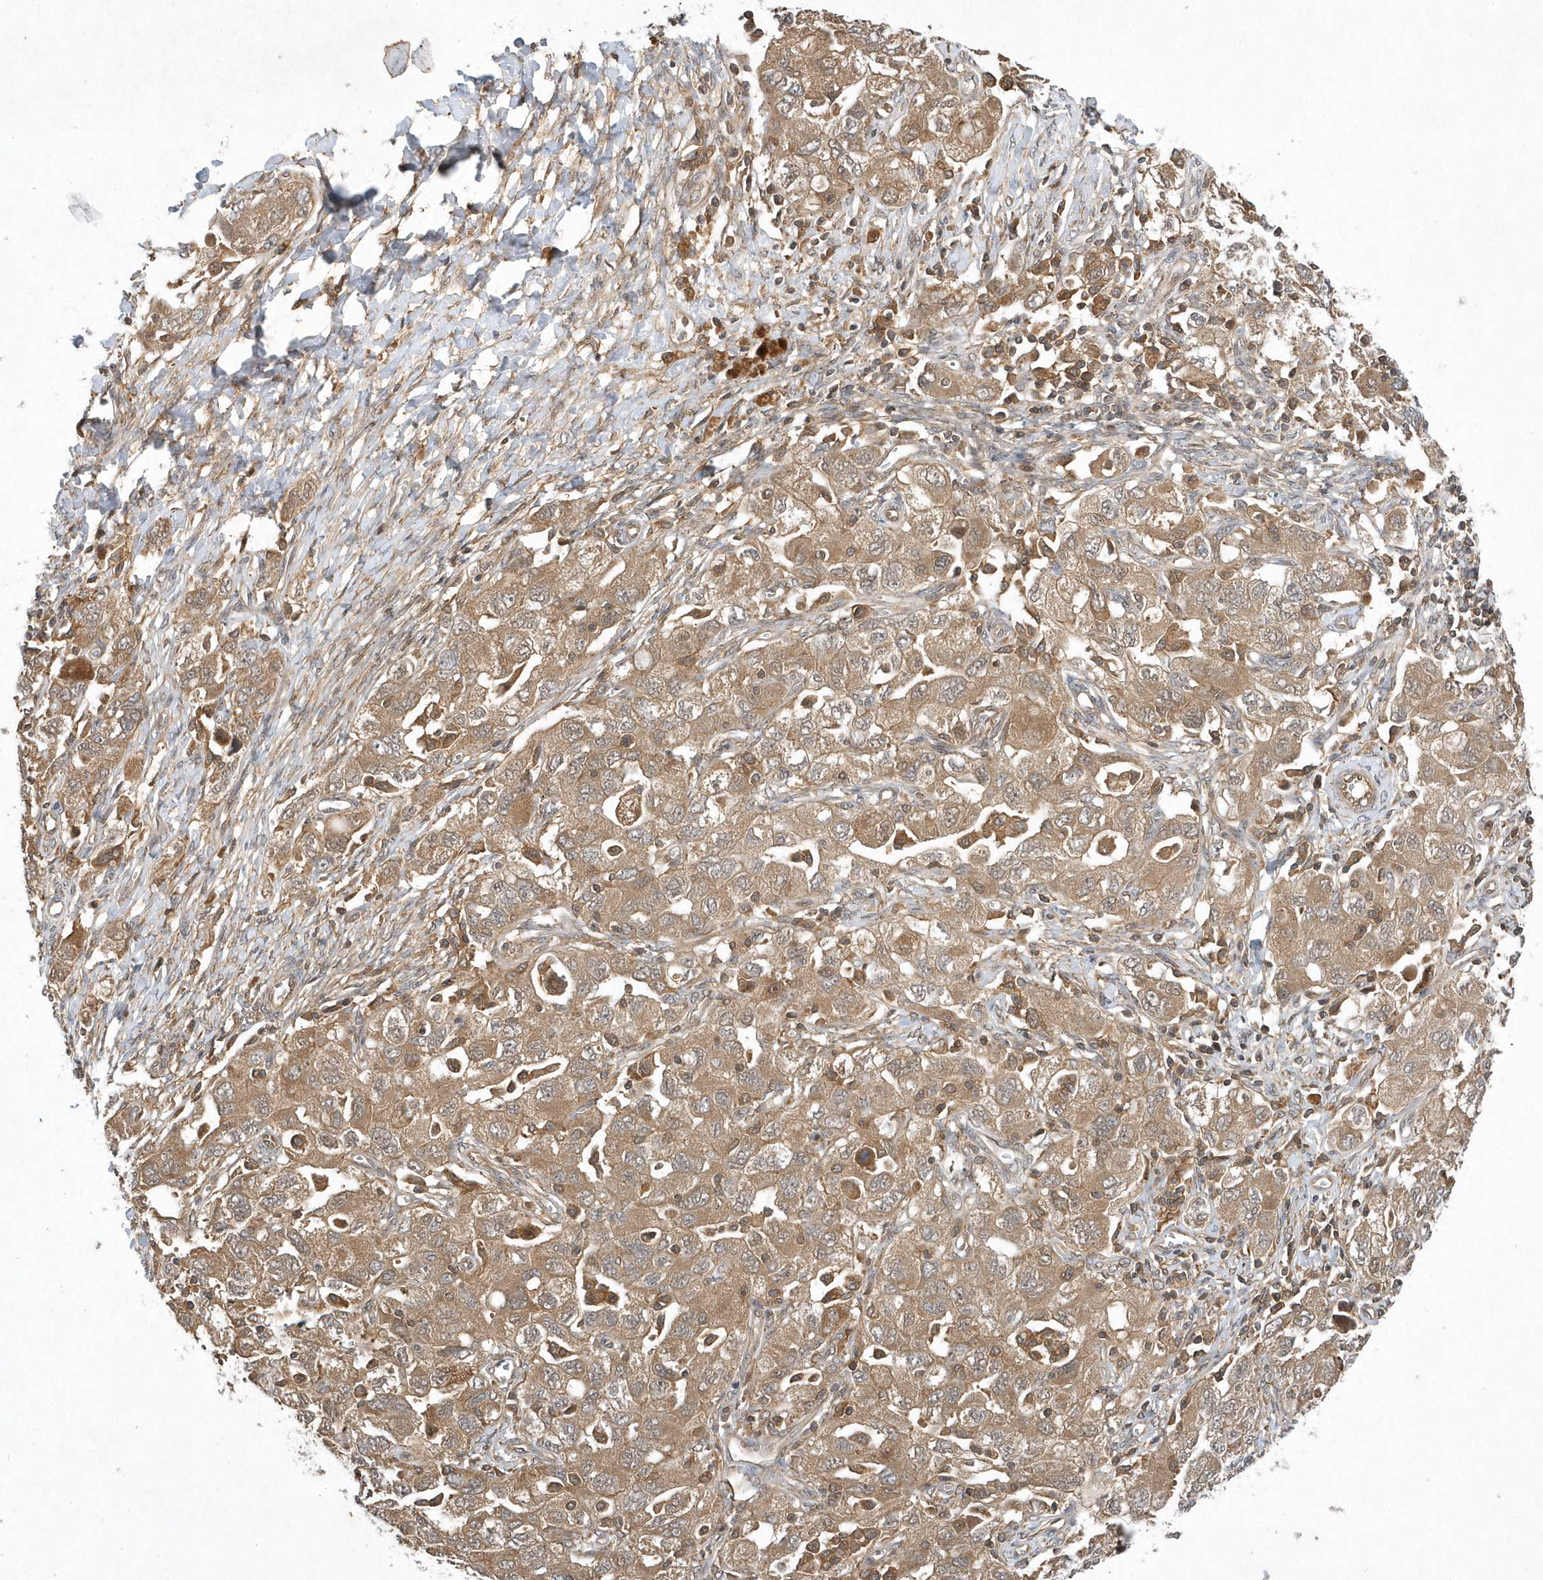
{"staining": {"intensity": "moderate", "quantity": ">75%", "location": "cytoplasmic/membranous"}, "tissue": "ovarian cancer", "cell_type": "Tumor cells", "image_type": "cancer", "snomed": [{"axis": "morphology", "description": "Carcinoma, NOS"}, {"axis": "morphology", "description": "Cystadenocarcinoma, serous, NOS"}, {"axis": "topography", "description": "Ovary"}], "caption": "A high-resolution histopathology image shows immunohistochemistry staining of ovarian cancer, which displays moderate cytoplasmic/membranous expression in approximately >75% of tumor cells. The protein of interest is shown in brown color, while the nuclei are stained blue.", "gene": "GFM2", "patient": {"sex": "female", "age": 69}}